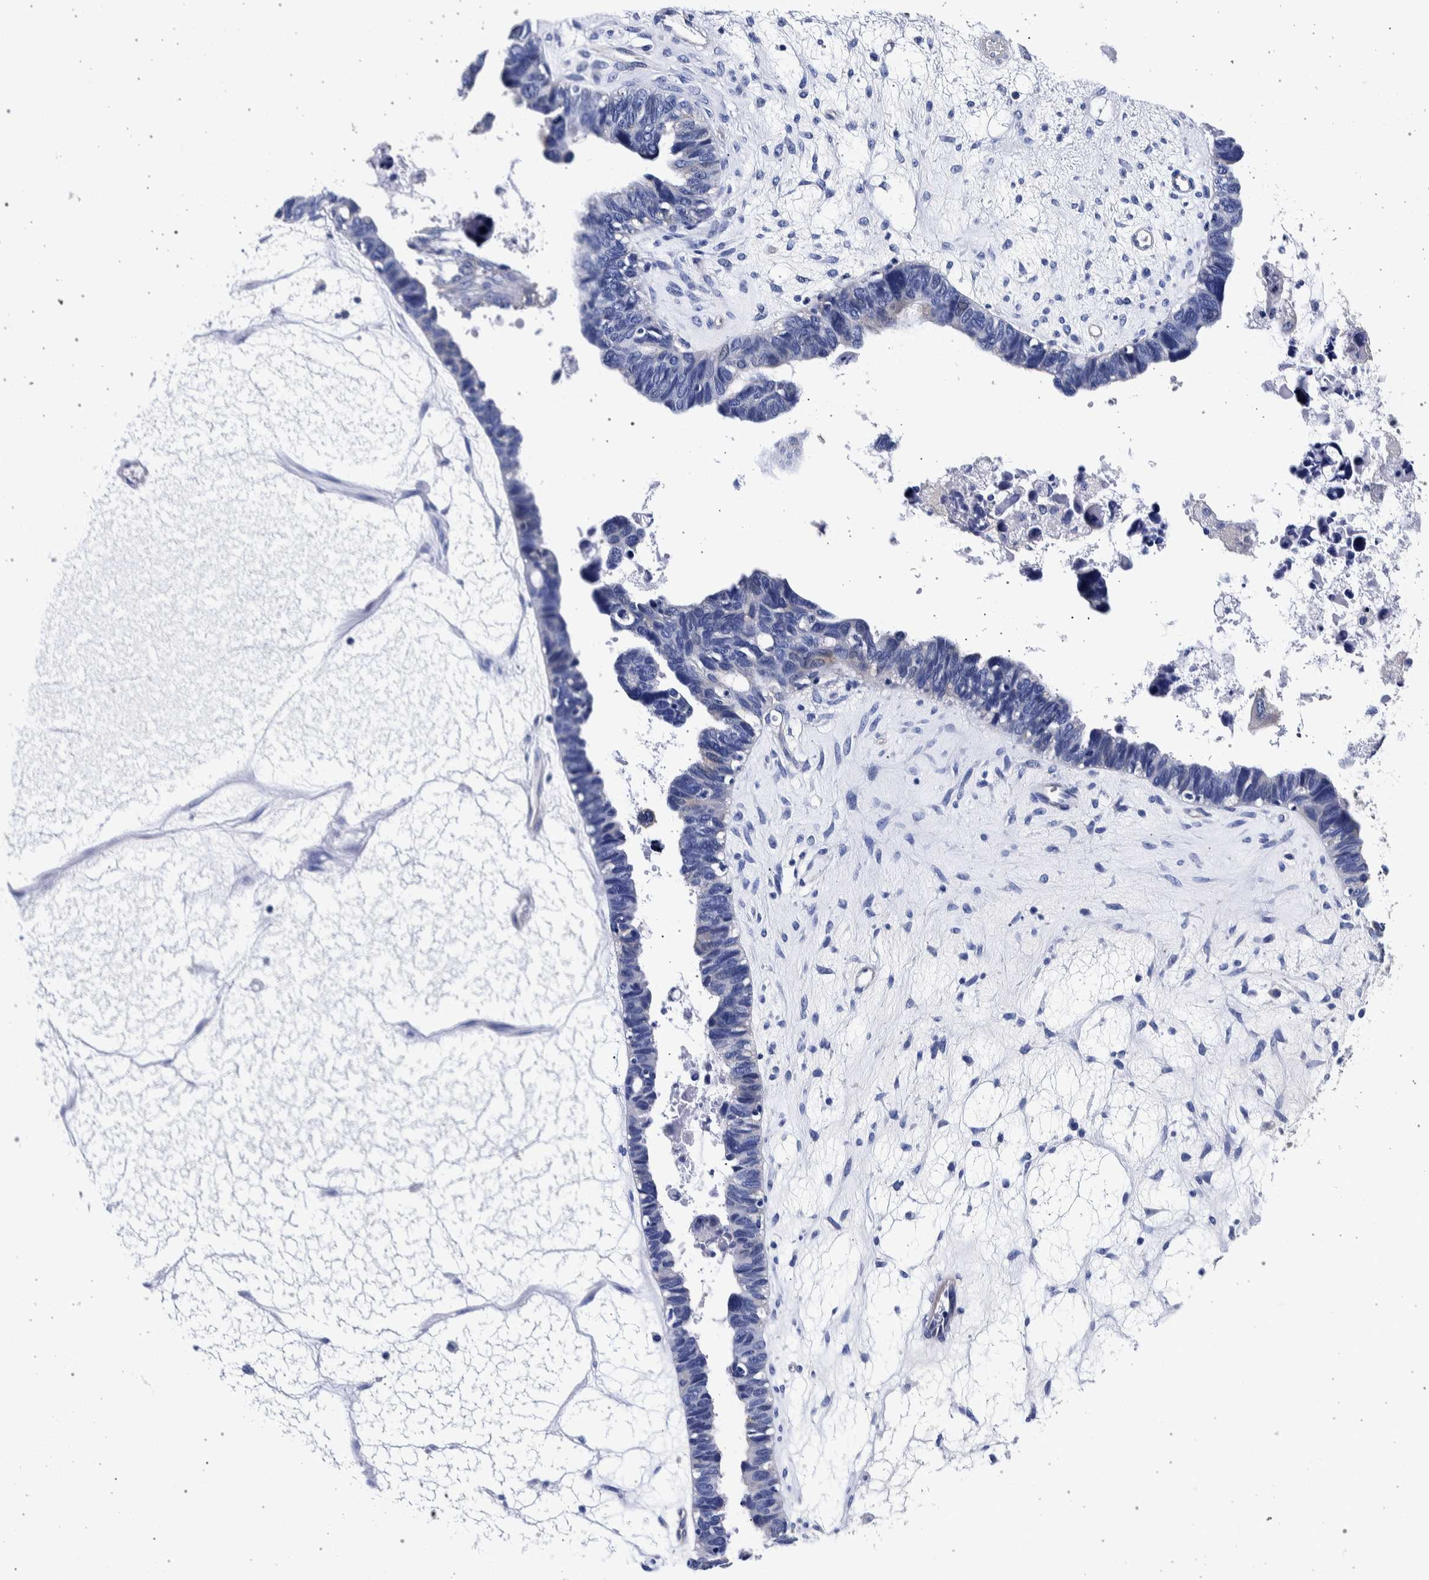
{"staining": {"intensity": "negative", "quantity": "none", "location": "none"}, "tissue": "ovarian cancer", "cell_type": "Tumor cells", "image_type": "cancer", "snomed": [{"axis": "morphology", "description": "Cystadenocarcinoma, serous, NOS"}, {"axis": "topography", "description": "Ovary"}], "caption": "A histopathology image of ovarian cancer (serous cystadenocarcinoma) stained for a protein reveals no brown staining in tumor cells.", "gene": "NIBAN2", "patient": {"sex": "female", "age": 79}}